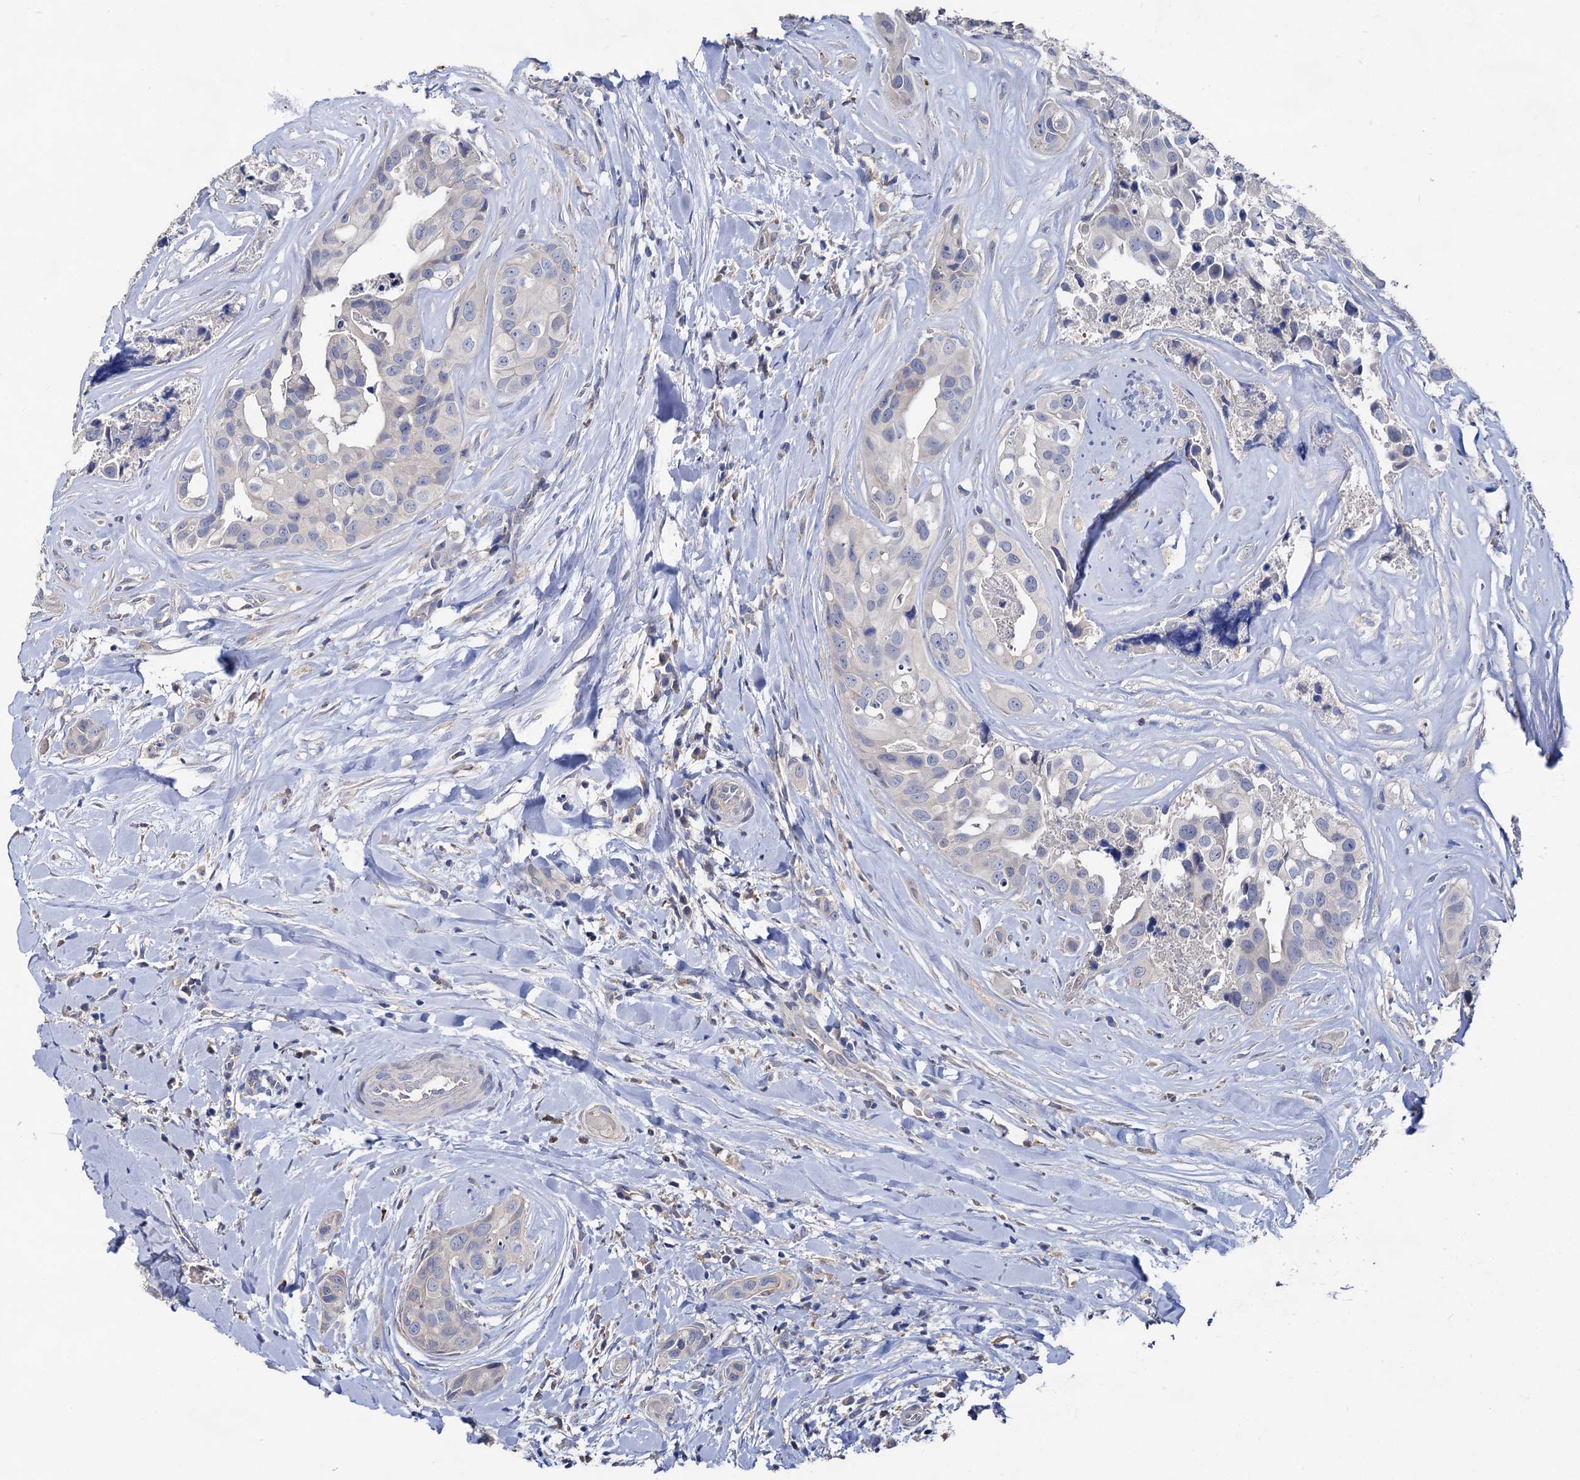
{"staining": {"intensity": "negative", "quantity": "none", "location": "none"}, "tissue": "head and neck cancer", "cell_type": "Tumor cells", "image_type": "cancer", "snomed": [{"axis": "morphology", "description": "Adenocarcinoma, NOS"}, {"axis": "morphology", "description": "Adenocarcinoma, metastatic, NOS"}, {"axis": "topography", "description": "Head-Neck"}], "caption": "A micrograph of head and neck cancer (metastatic adenocarcinoma) stained for a protein reveals no brown staining in tumor cells. The staining is performed using DAB brown chromogen with nuclei counter-stained in using hematoxylin.", "gene": "HVCN1", "patient": {"sex": "male", "age": 75}}